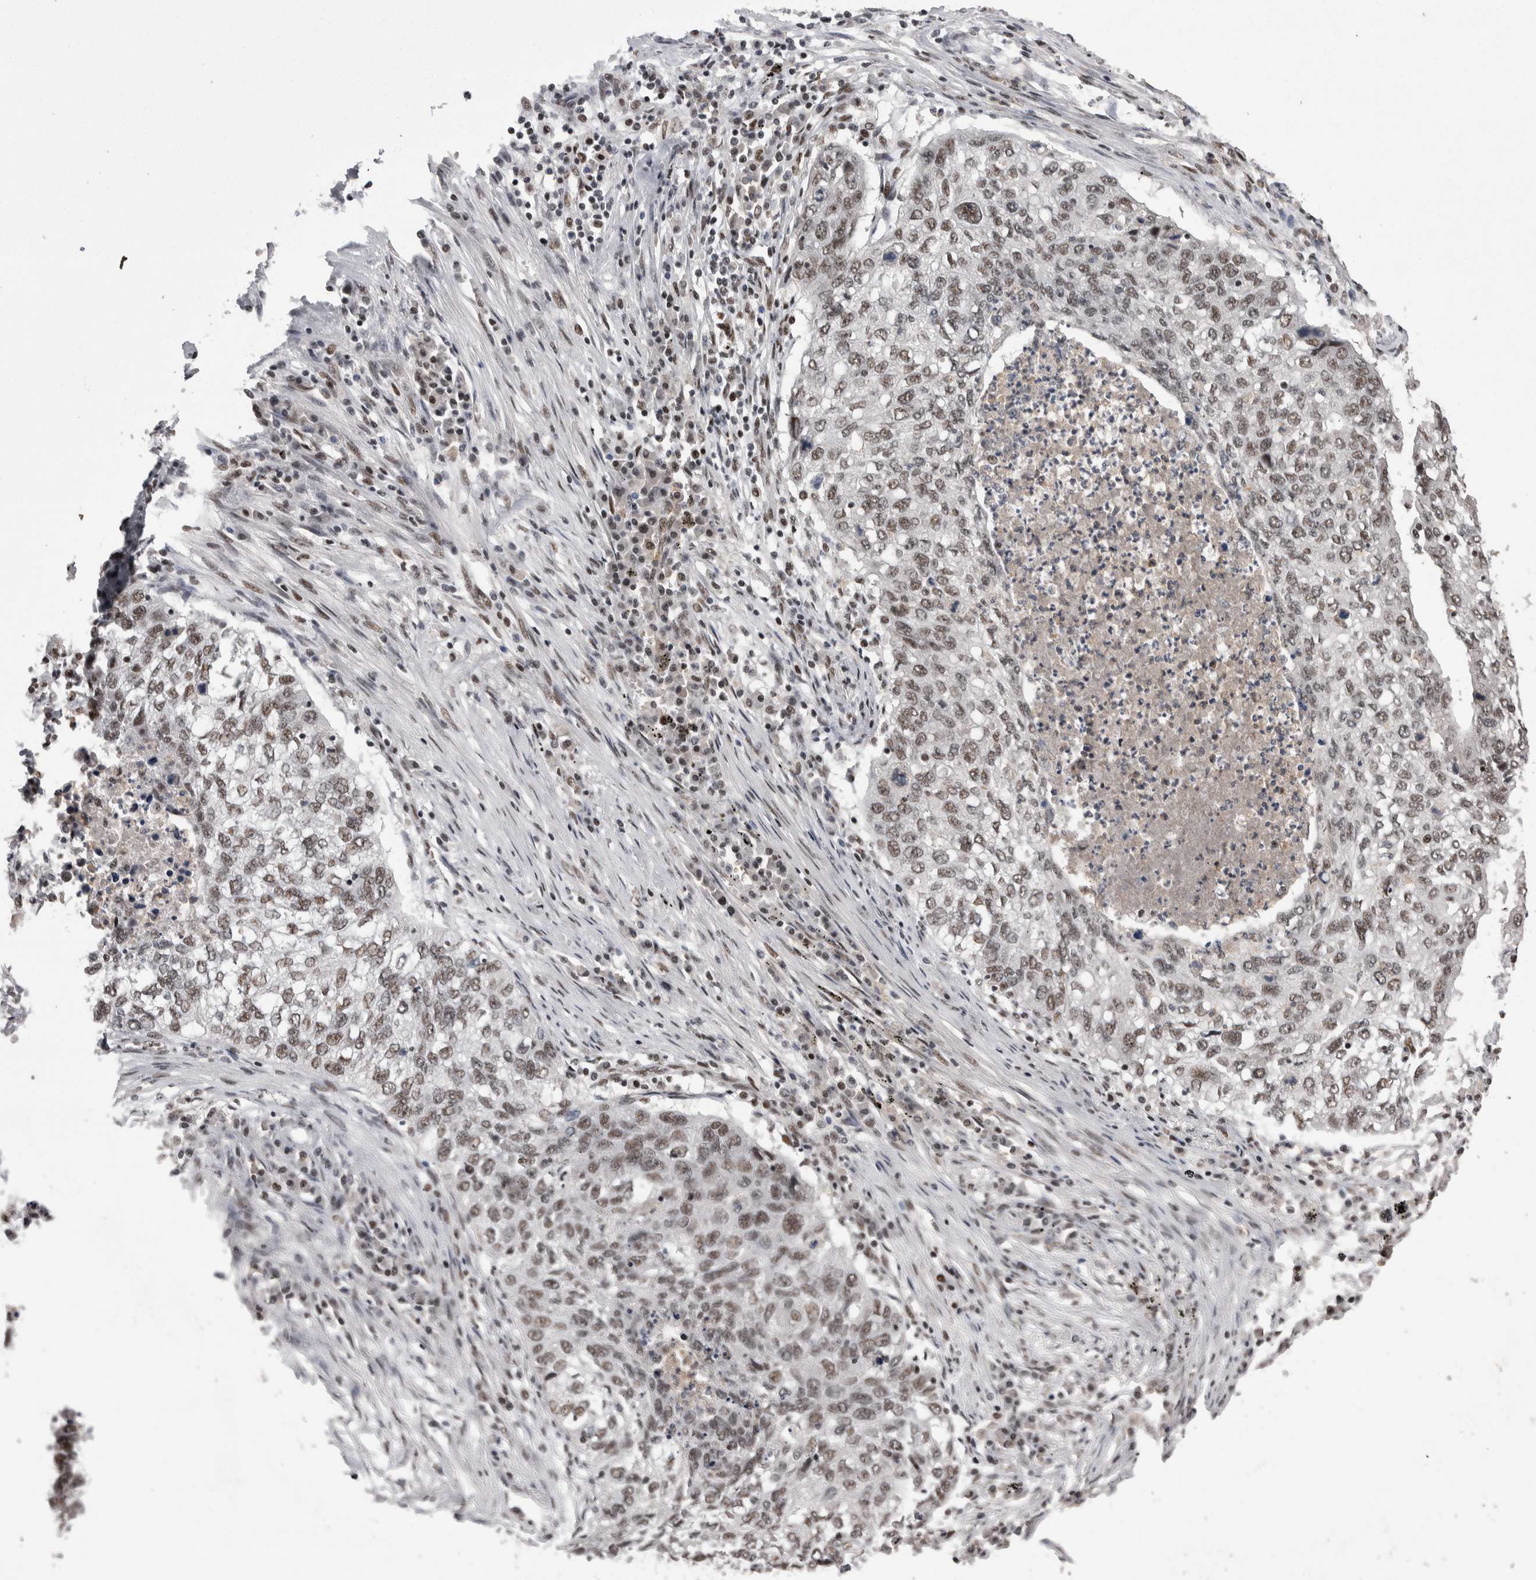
{"staining": {"intensity": "weak", "quantity": ">75%", "location": "nuclear"}, "tissue": "lung cancer", "cell_type": "Tumor cells", "image_type": "cancer", "snomed": [{"axis": "morphology", "description": "Squamous cell carcinoma, NOS"}, {"axis": "topography", "description": "Lung"}], "caption": "Squamous cell carcinoma (lung) stained with IHC displays weak nuclear positivity in about >75% of tumor cells.", "gene": "DMTF1", "patient": {"sex": "female", "age": 63}}